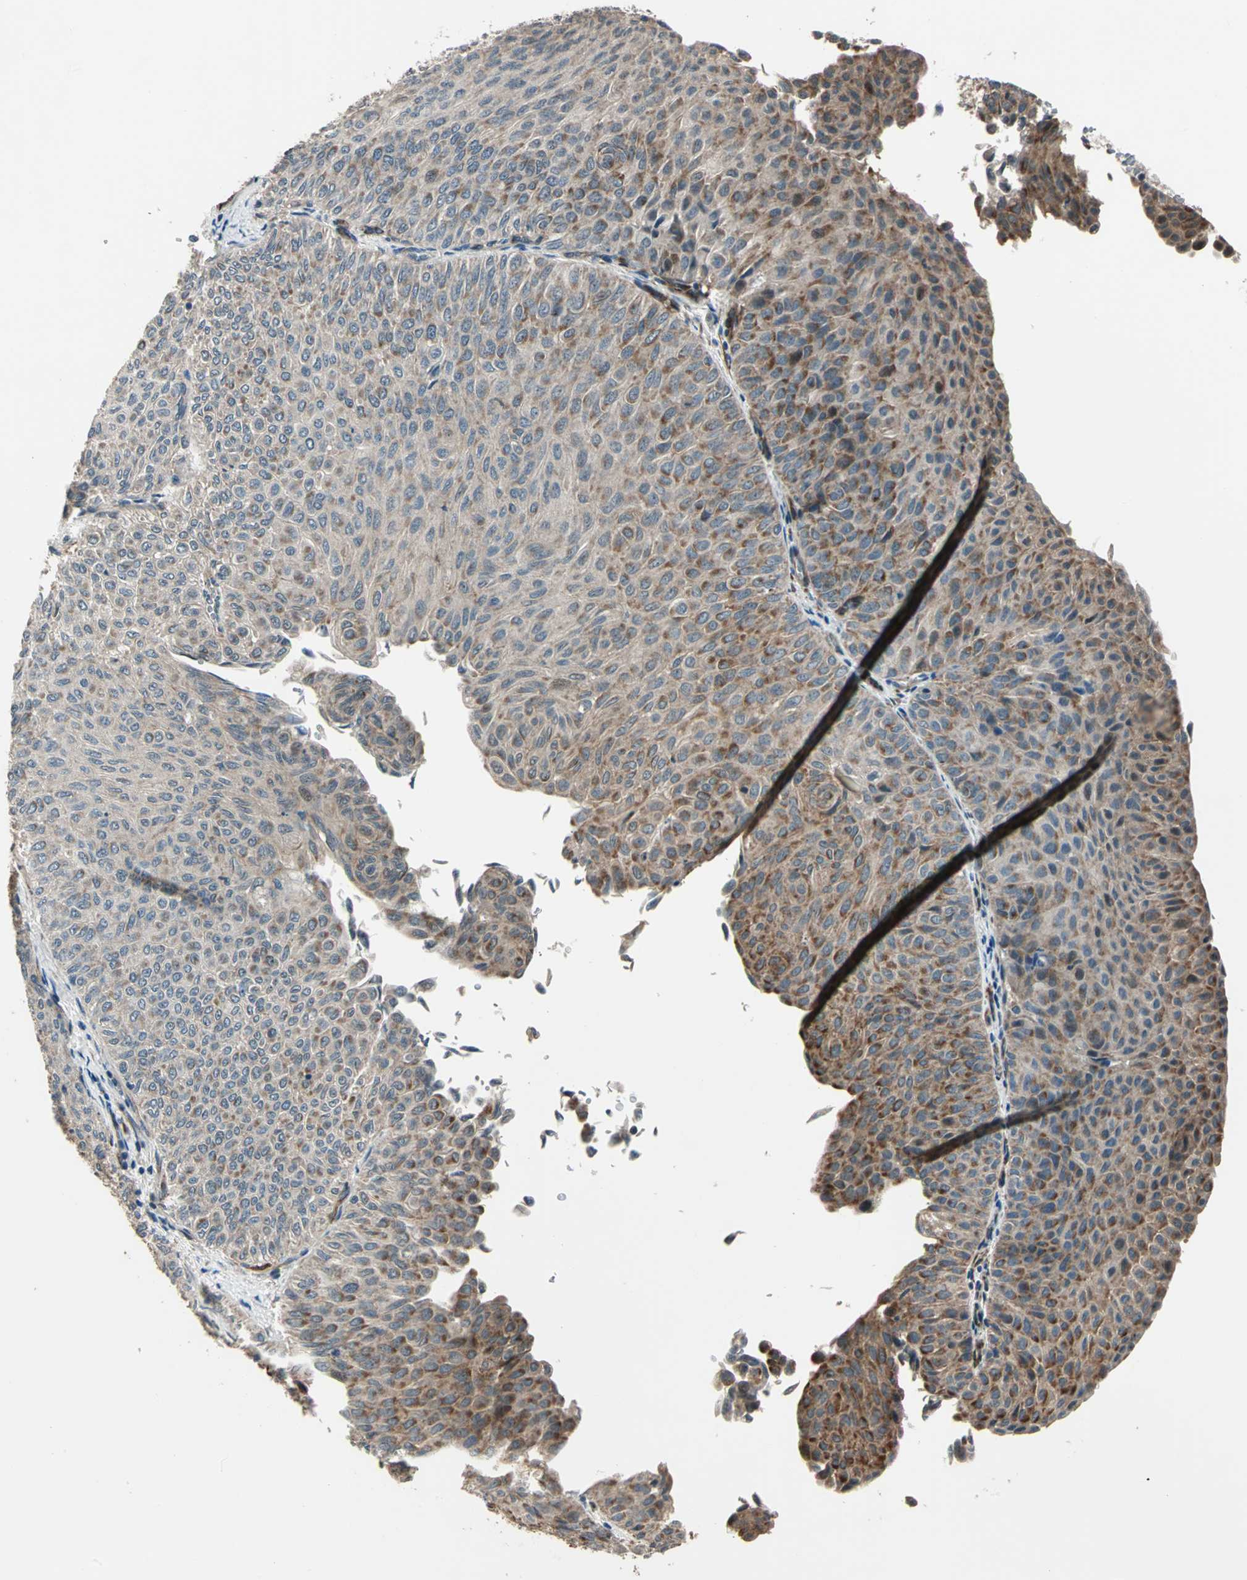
{"staining": {"intensity": "moderate", "quantity": "25%-75%", "location": "cytoplasmic/membranous"}, "tissue": "urothelial cancer", "cell_type": "Tumor cells", "image_type": "cancer", "snomed": [{"axis": "morphology", "description": "Urothelial carcinoma, Low grade"}, {"axis": "topography", "description": "Urinary bladder"}], "caption": "Protein analysis of urothelial cancer tissue demonstrates moderate cytoplasmic/membranous expression in about 25%-75% of tumor cells. (brown staining indicates protein expression, while blue staining denotes nuclei).", "gene": "EXD2", "patient": {"sex": "male", "age": 78}}